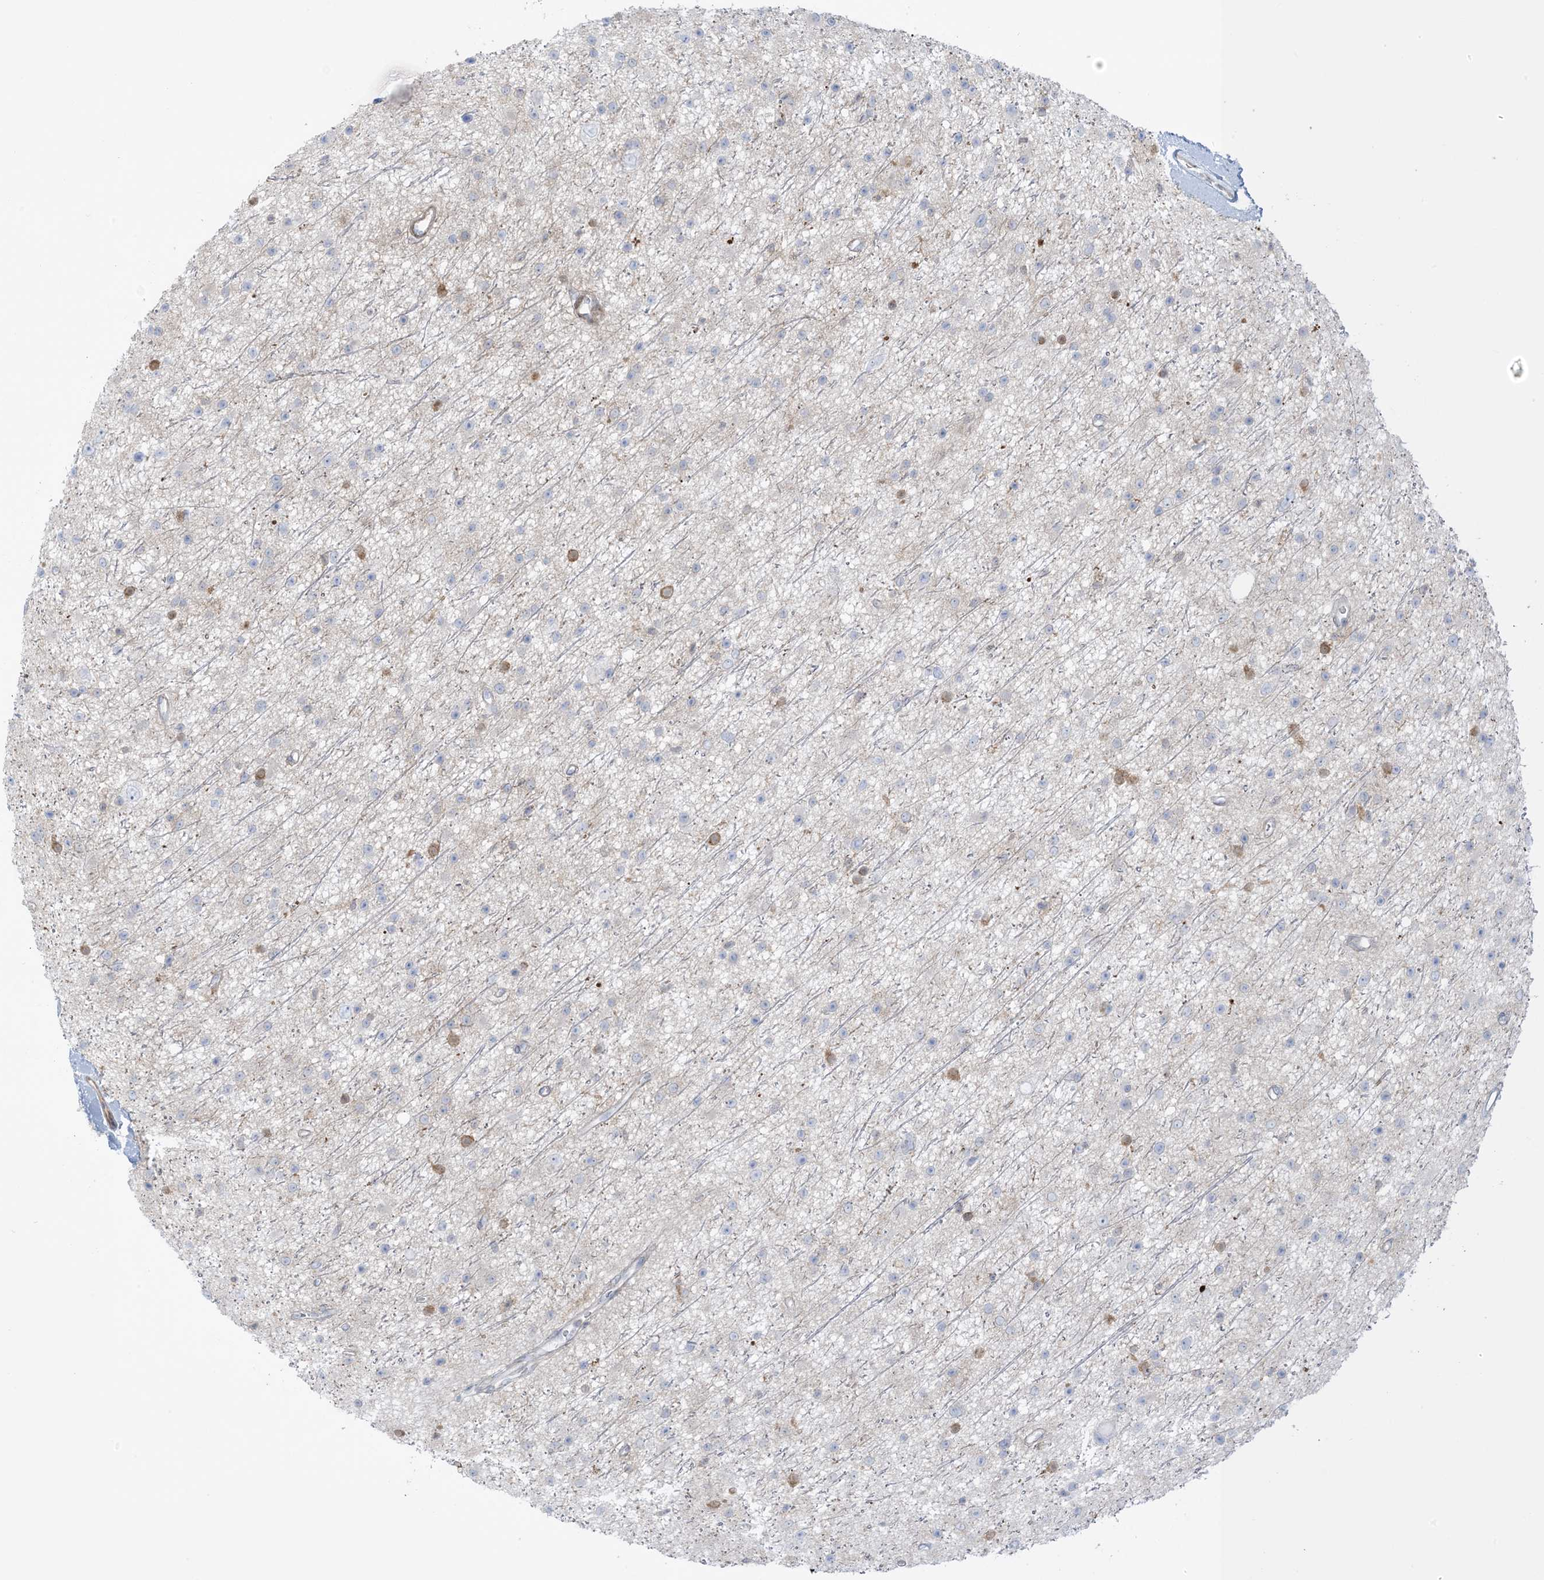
{"staining": {"intensity": "negative", "quantity": "none", "location": "none"}, "tissue": "glioma", "cell_type": "Tumor cells", "image_type": "cancer", "snomed": [{"axis": "morphology", "description": "Glioma, malignant, Low grade"}, {"axis": "topography", "description": "Cerebral cortex"}], "caption": "Immunohistochemistry image of neoplastic tissue: human malignant low-grade glioma stained with DAB shows no significant protein staining in tumor cells.", "gene": "ICMT", "patient": {"sex": "female", "age": 39}}